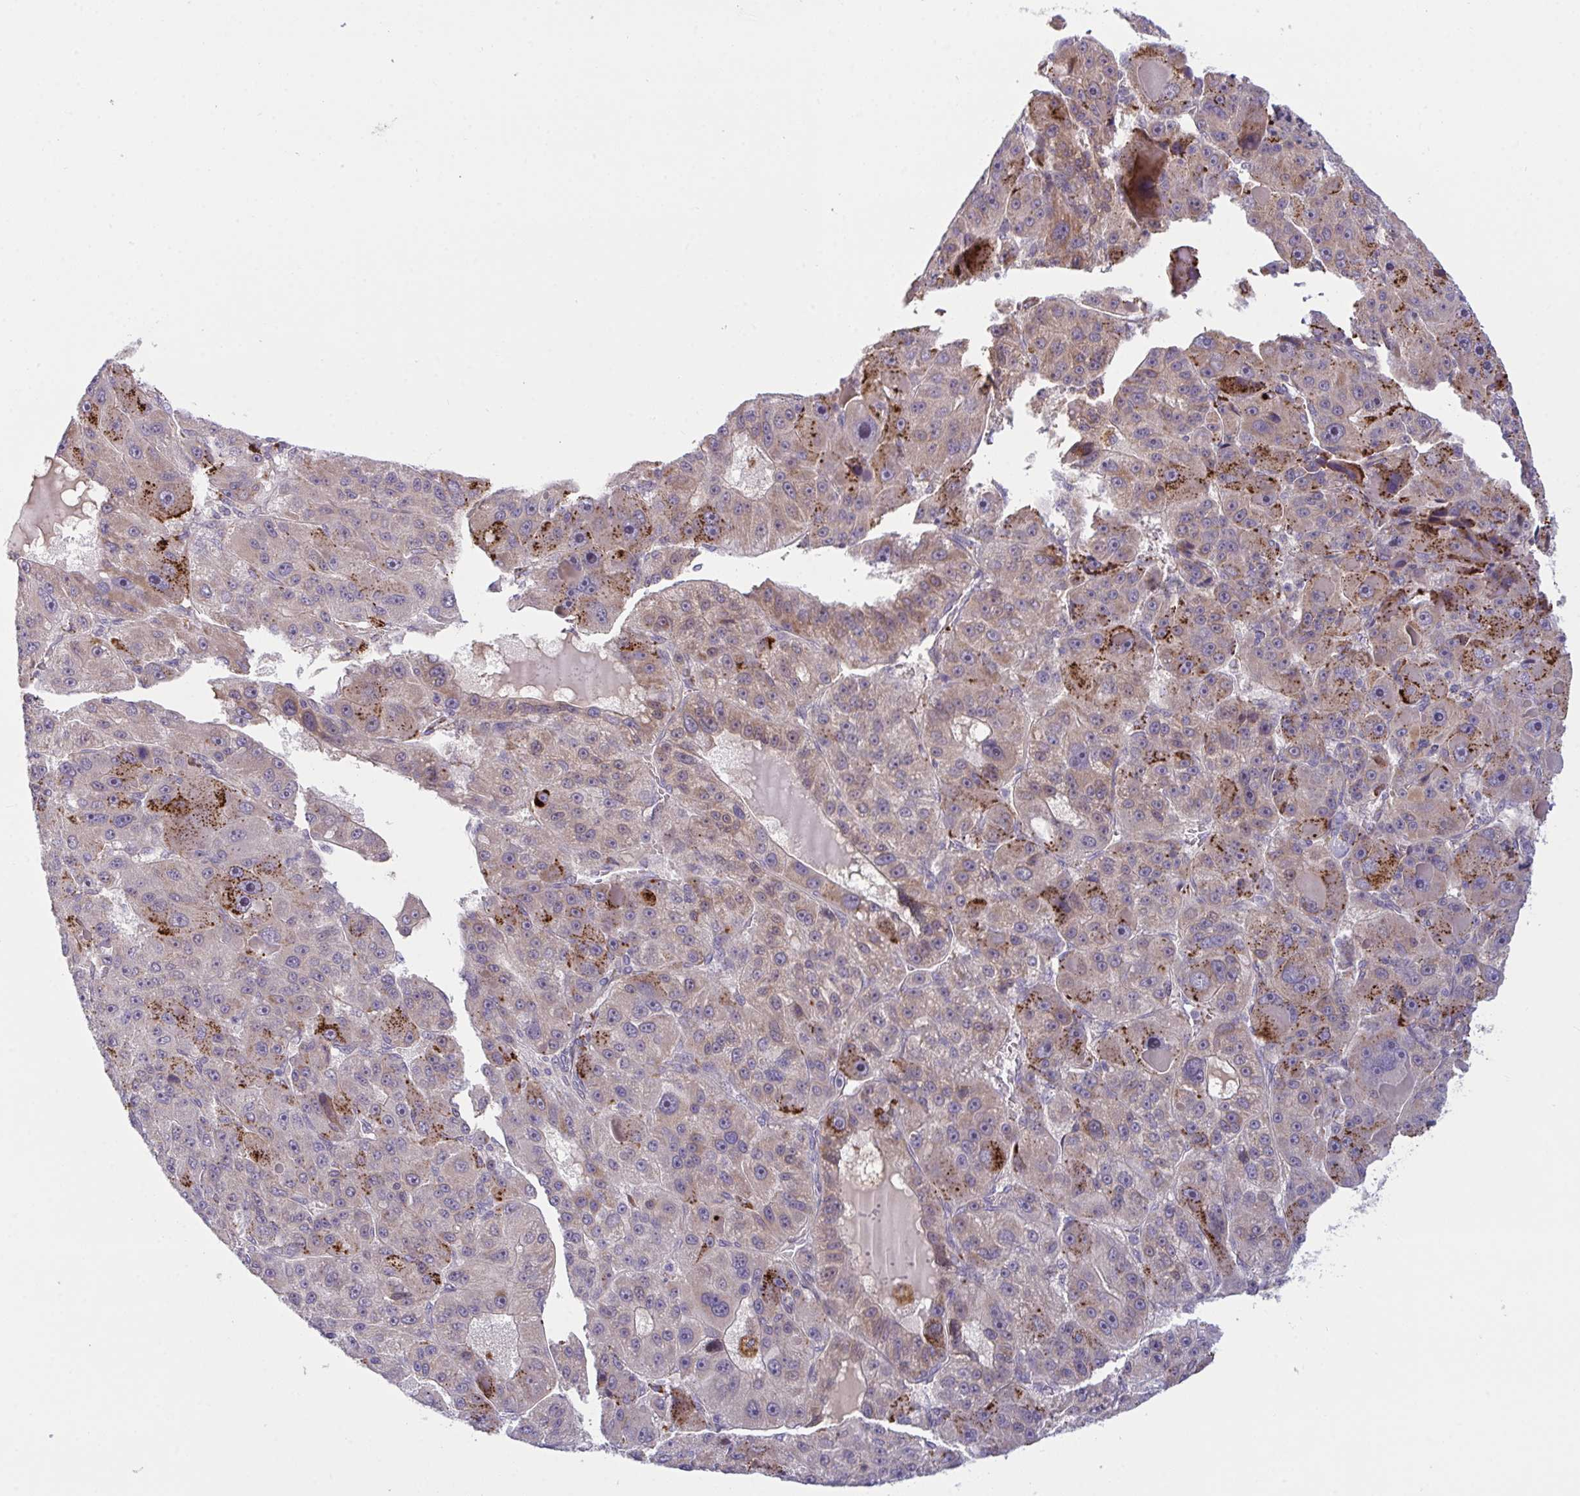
{"staining": {"intensity": "weak", "quantity": ">75%", "location": "cytoplasmic/membranous"}, "tissue": "liver cancer", "cell_type": "Tumor cells", "image_type": "cancer", "snomed": [{"axis": "morphology", "description": "Carcinoma, Hepatocellular, NOS"}, {"axis": "topography", "description": "Liver"}], "caption": "An IHC micrograph of neoplastic tissue is shown. Protein staining in brown labels weak cytoplasmic/membranous positivity in liver cancer (hepatocellular carcinoma) within tumor cells. The protein is shown in brown color, while the nuclei are stained blue.", "gene": "XAF1", "patient": {"sex": "male", "age": 76}}